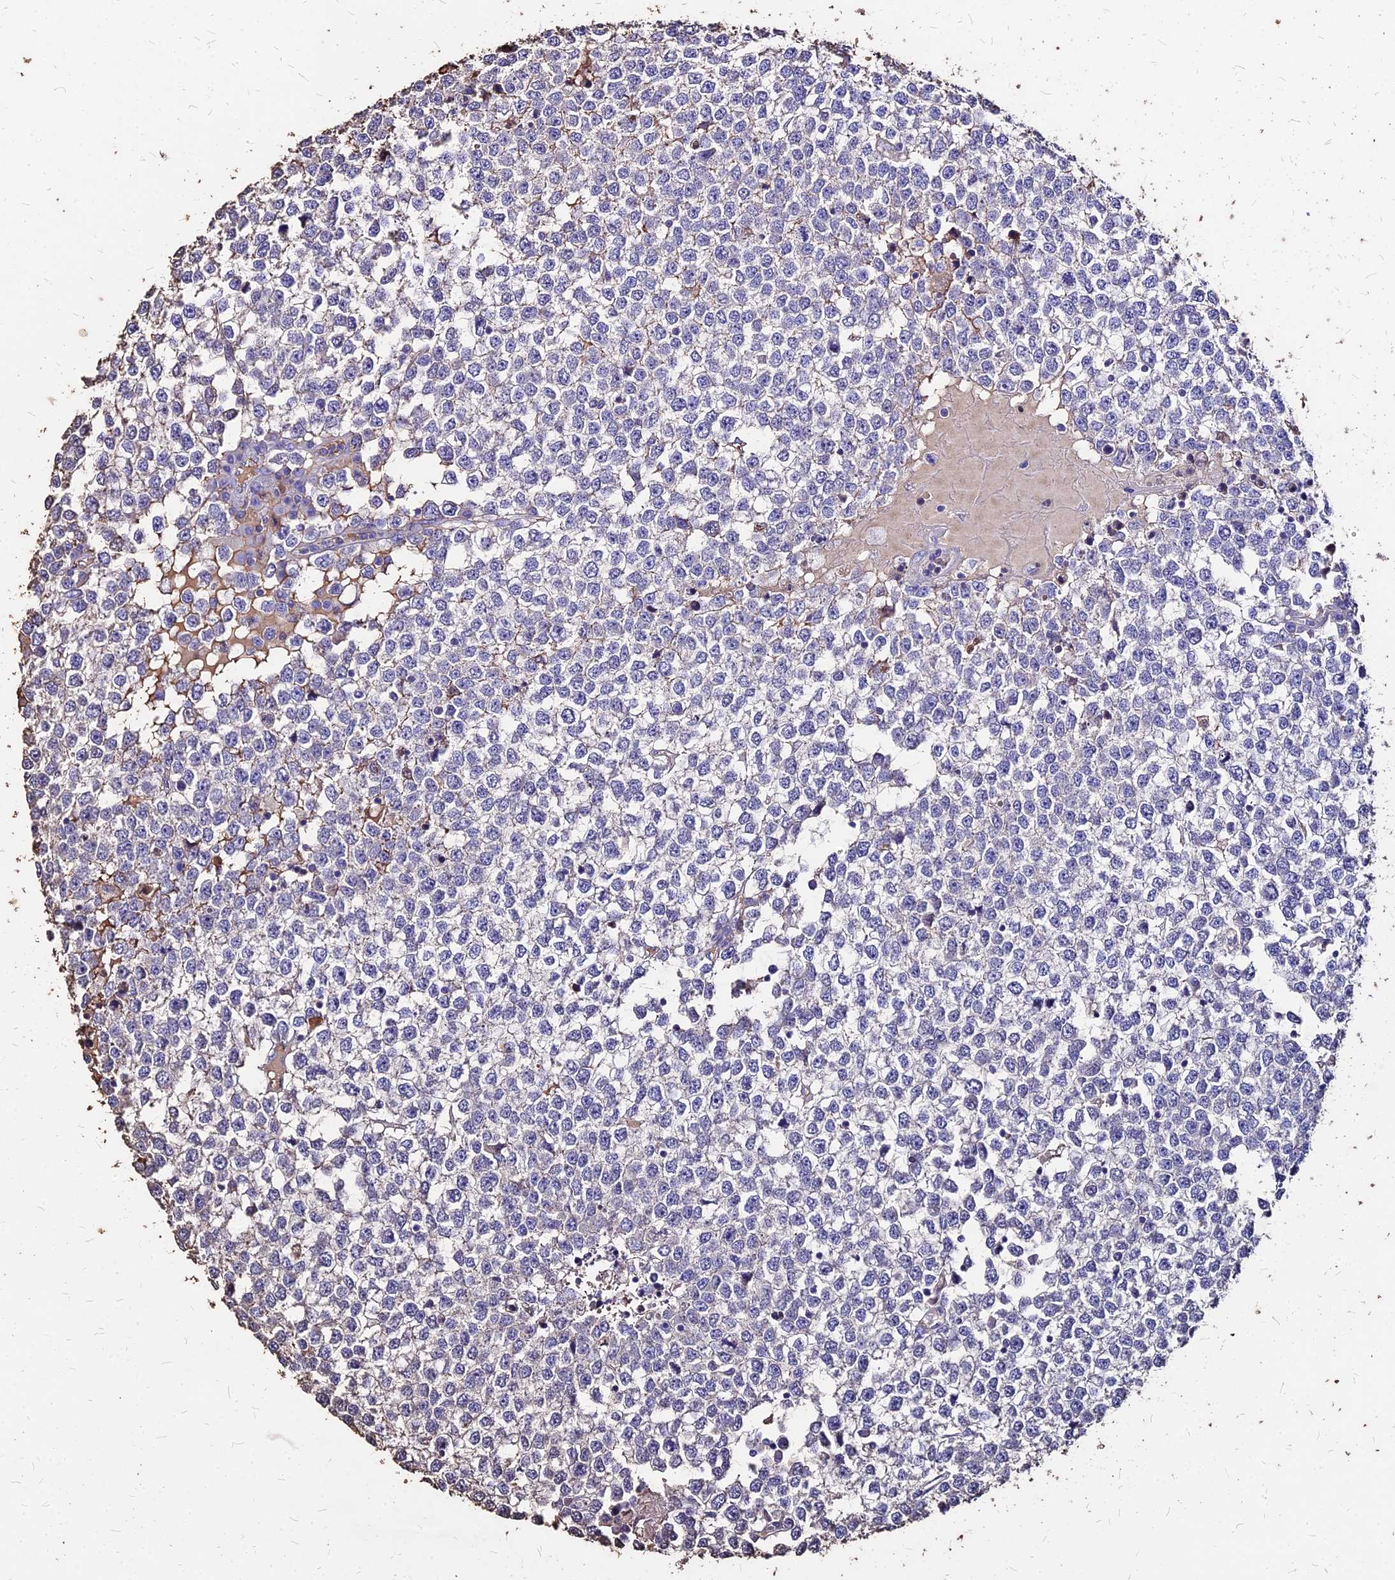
{"staining": {"intensity": "negative", "quantity": "none", "location": "none"}, "tissue": "testis cancer", "cell_type": "Tumor cells", "image_type": "cancer", "snomed": [{"axis": "morphology", "description": "Seminoma, NOS"}, {"axis": "topography", "description": "Testis"}], "caption": "The photomicrograph shows no staining of tumor cells in seminoma (testis).", "gene": "NME5", "patient": {"sex": "male", "age": 65}}